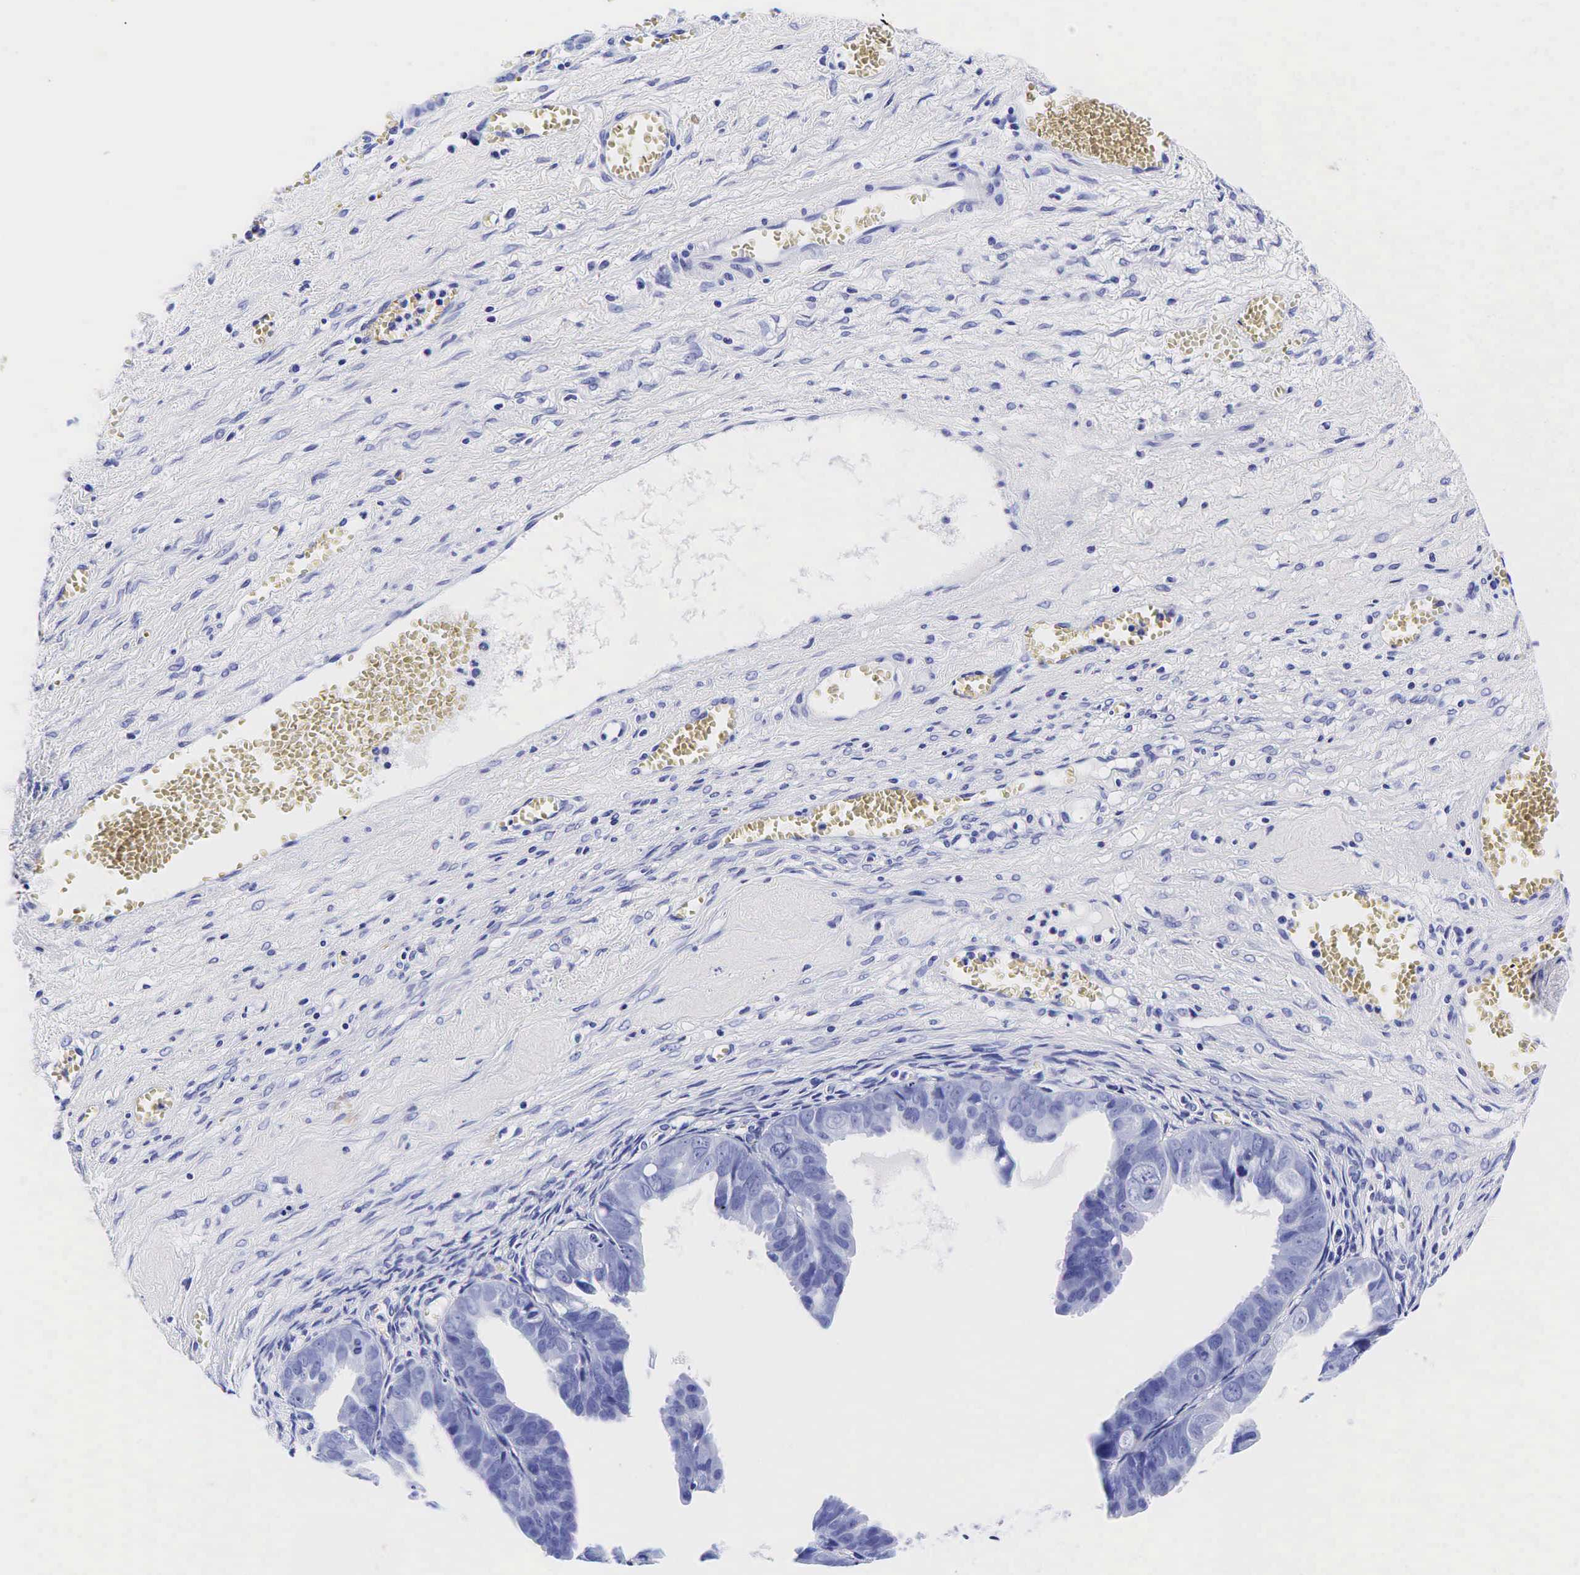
{"staining": {"intensity": "negative", "quantity": "none", "location": "none"}, "tissue": "ovarian cancer", "cell_type": "Tumor cells", "image_type": "cancer", "snomed": [{"axis": "morphology", "description": "Carcinoma, endometroid"}, {"axis": "topography", "description": "Ovary"}], "caption": "There is no significant staining in tumor cells of endometroid carcinoma (ovarian).", "gene": "GCG", "patient": {"sex": "female", "age": 85}}